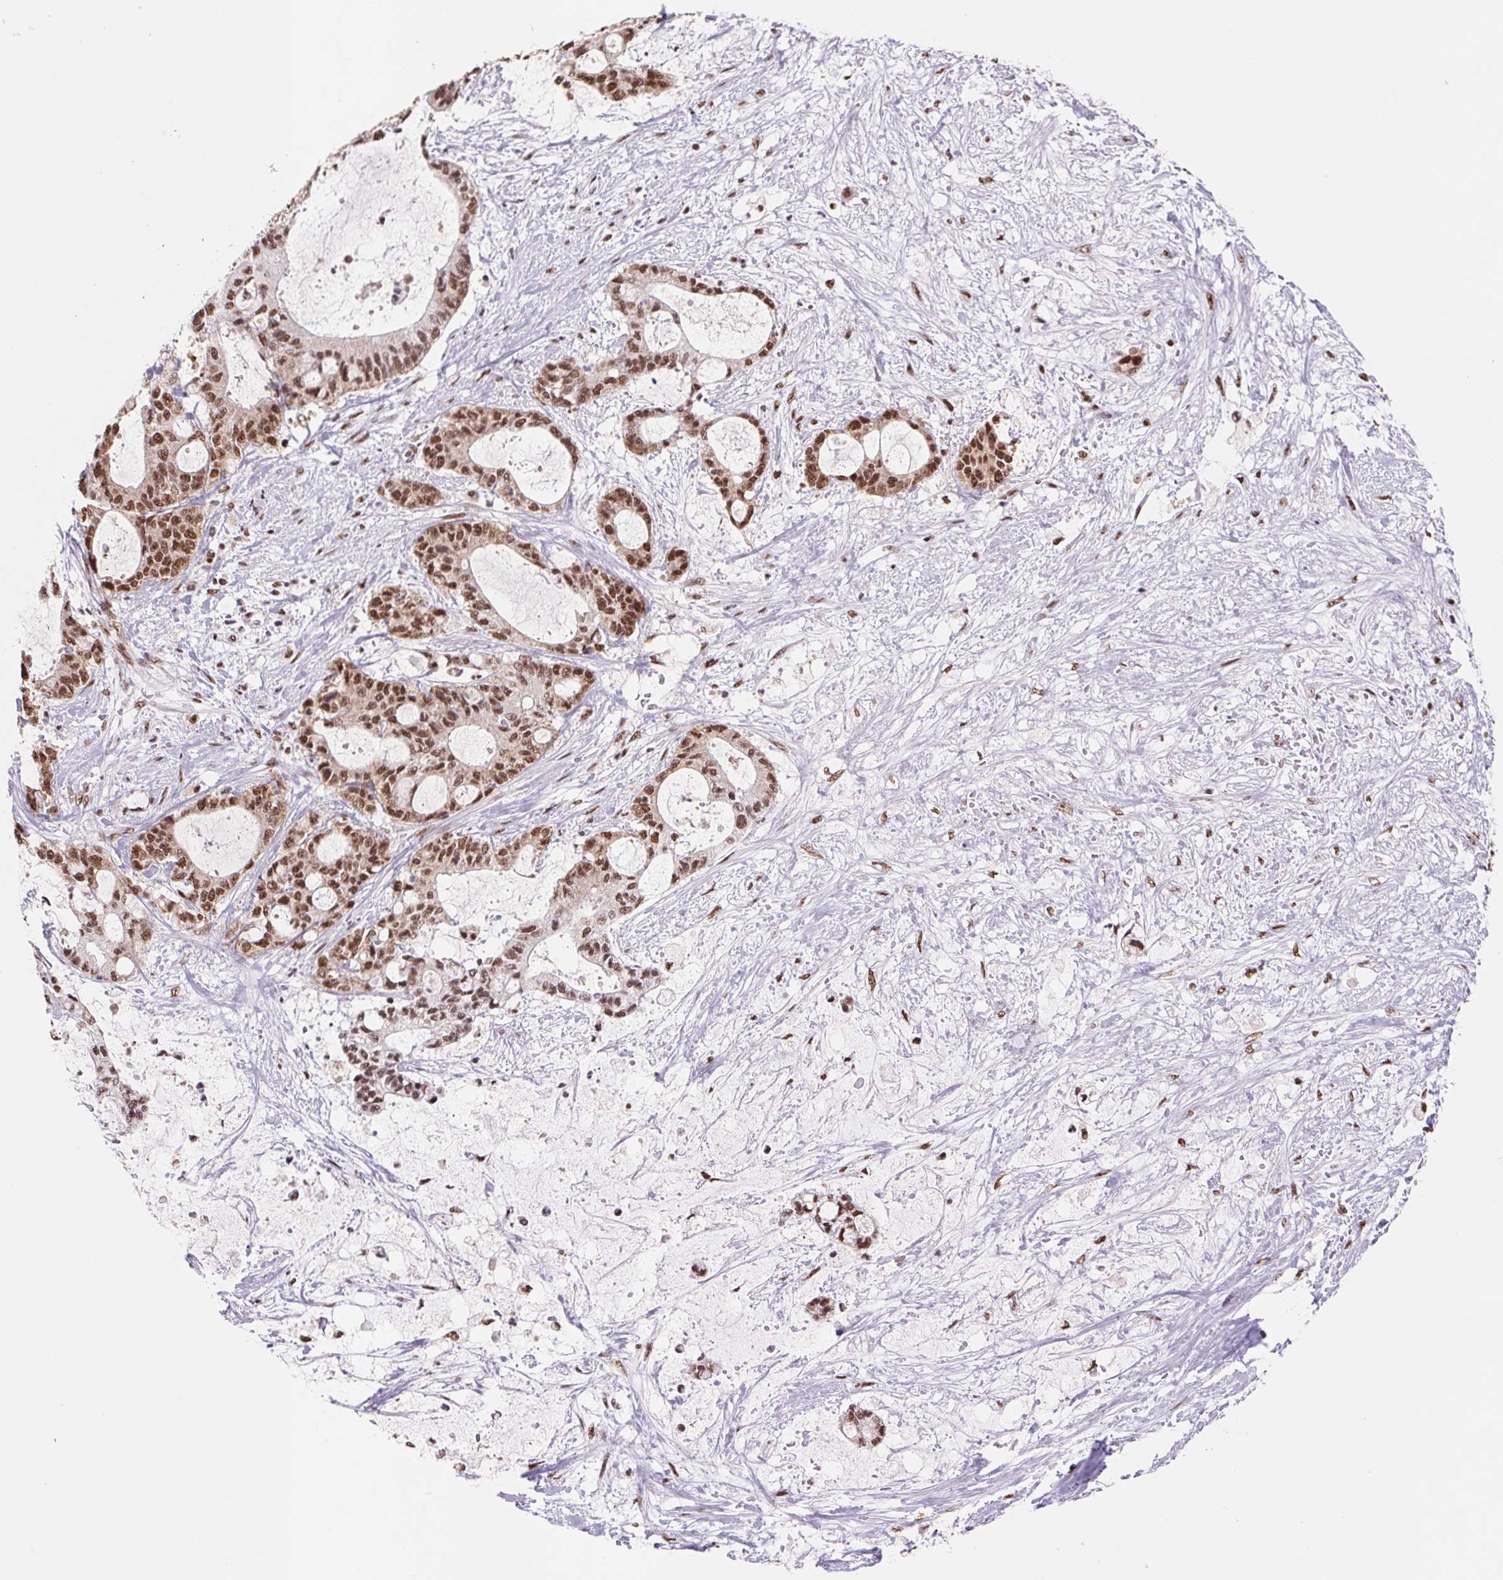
{"staining": {"intensity": "strong", "quantity": ">75%", "location": "nuclear"}, "tissue": "liver cancer", "cell_type": "Tumor cells", "image_type": "cancer", "snomed": [{"axis": "morphology", "description": "Normal tissue, NOS"}, {"axis": "morphology", "description": "Cholangiocarcinoma"}, {"axis": "topography", "description": "Liver"}, {"axis": "topography", "description": "Peripheral nerve tissue"}], "caption": "Protein expression analysis of liver cholangiocarcinoma reveals strong nuclear expression in approximately >75% of tumor cells.", "gene": "SNRPG", "patient": {"sex": "female", "age": 73}}